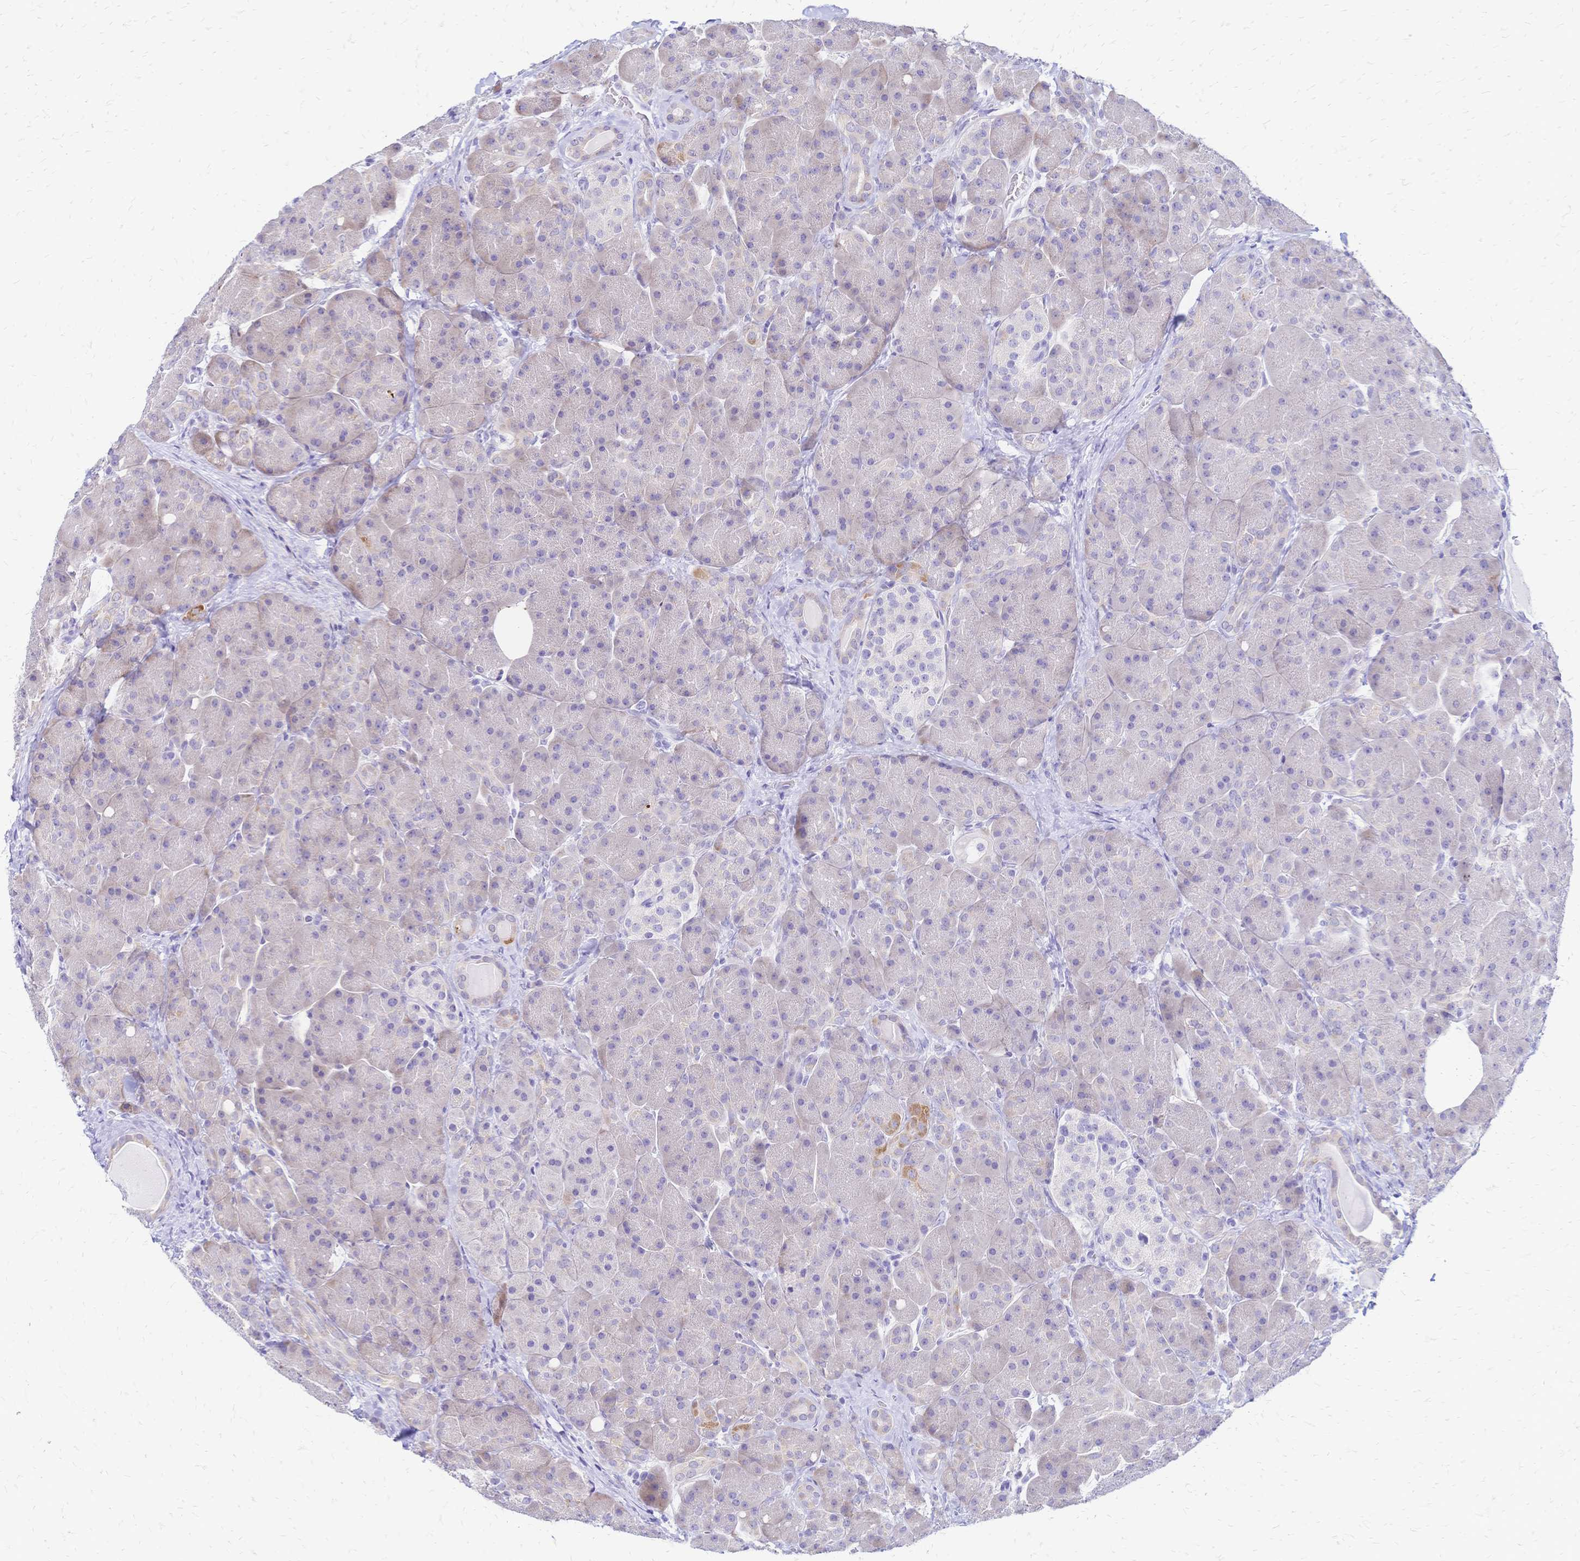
{"staining": {"intensity": "weak", "quantity": "25%-75%", "location": "cytoplasmic/membranous"}, "tissue": "pancreas", "cell_type": "Exocrine glandular cells", "image_type": "normal", "snomed": [{"axis": "morphology", "description": "Normal tissue, NOS"}, {"axis": "topography", "description": "Pancreas"}], "caption": "The immunohistochemical stain highlights weak cytoplasmic/membranous positivity in exocrine glandular cells of unremarkable pancreas.", "gene": "GRB7", "patient": {"sex": "male", "age": 55}}